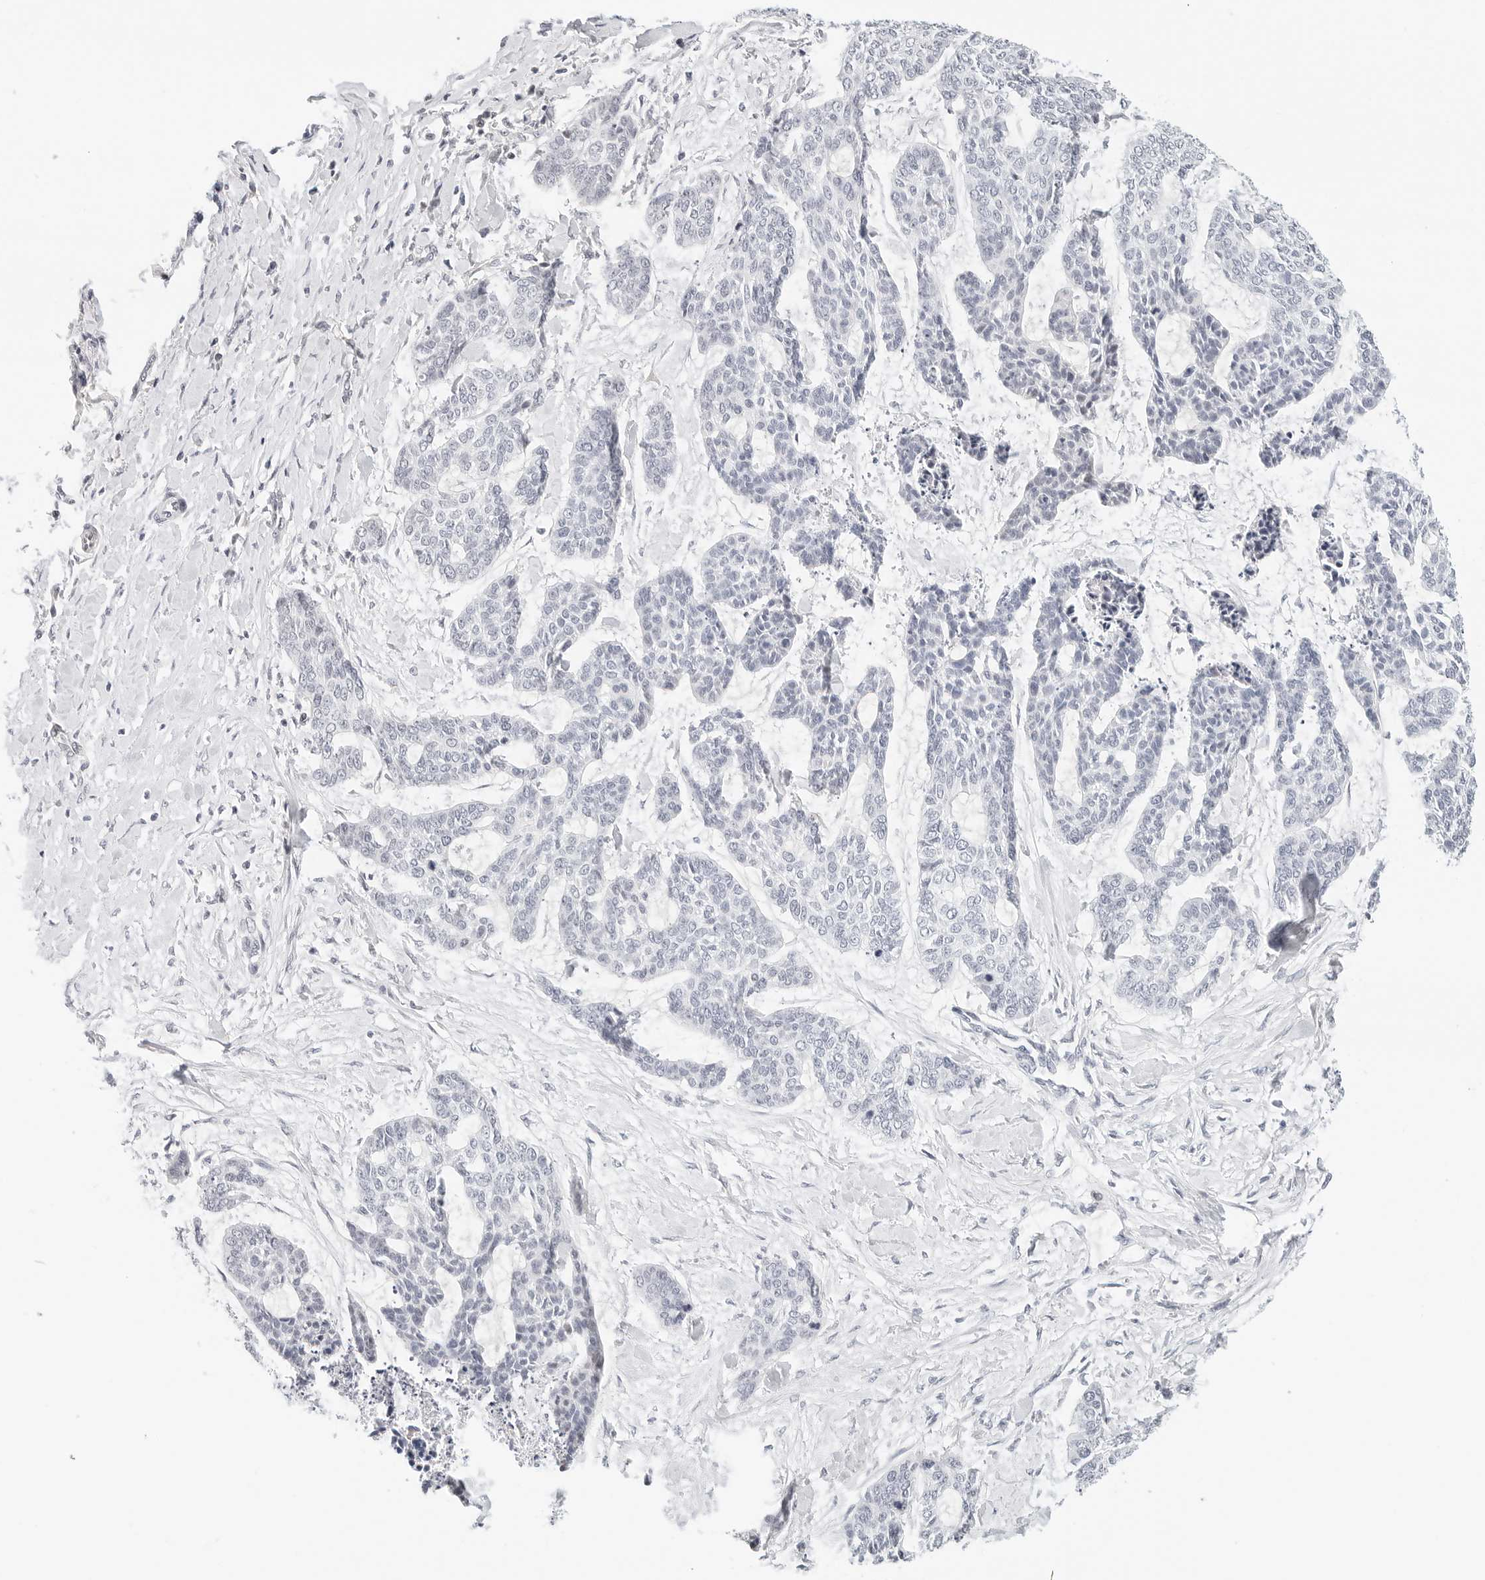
{"staining": {"intensity": "negative", "quantity": "none", "location": "none"}, "tissue": "skin cancer", "cell_type": "Tumor cells", "image_type": "cancer", "snomed": [{"axis": "morphology", "description": "Basal cell carcinoma"}, {"axis": "topography", "description": "Skin"}], "caption": "IHC photomicrograph of neoplastic tissue: human skin cancer (basal cell carcinoma) stained with DAB reveals no significant protein expression in tumor cells.", "gene": "PARP10", "patient": {"sex": "female", "age": 64}}